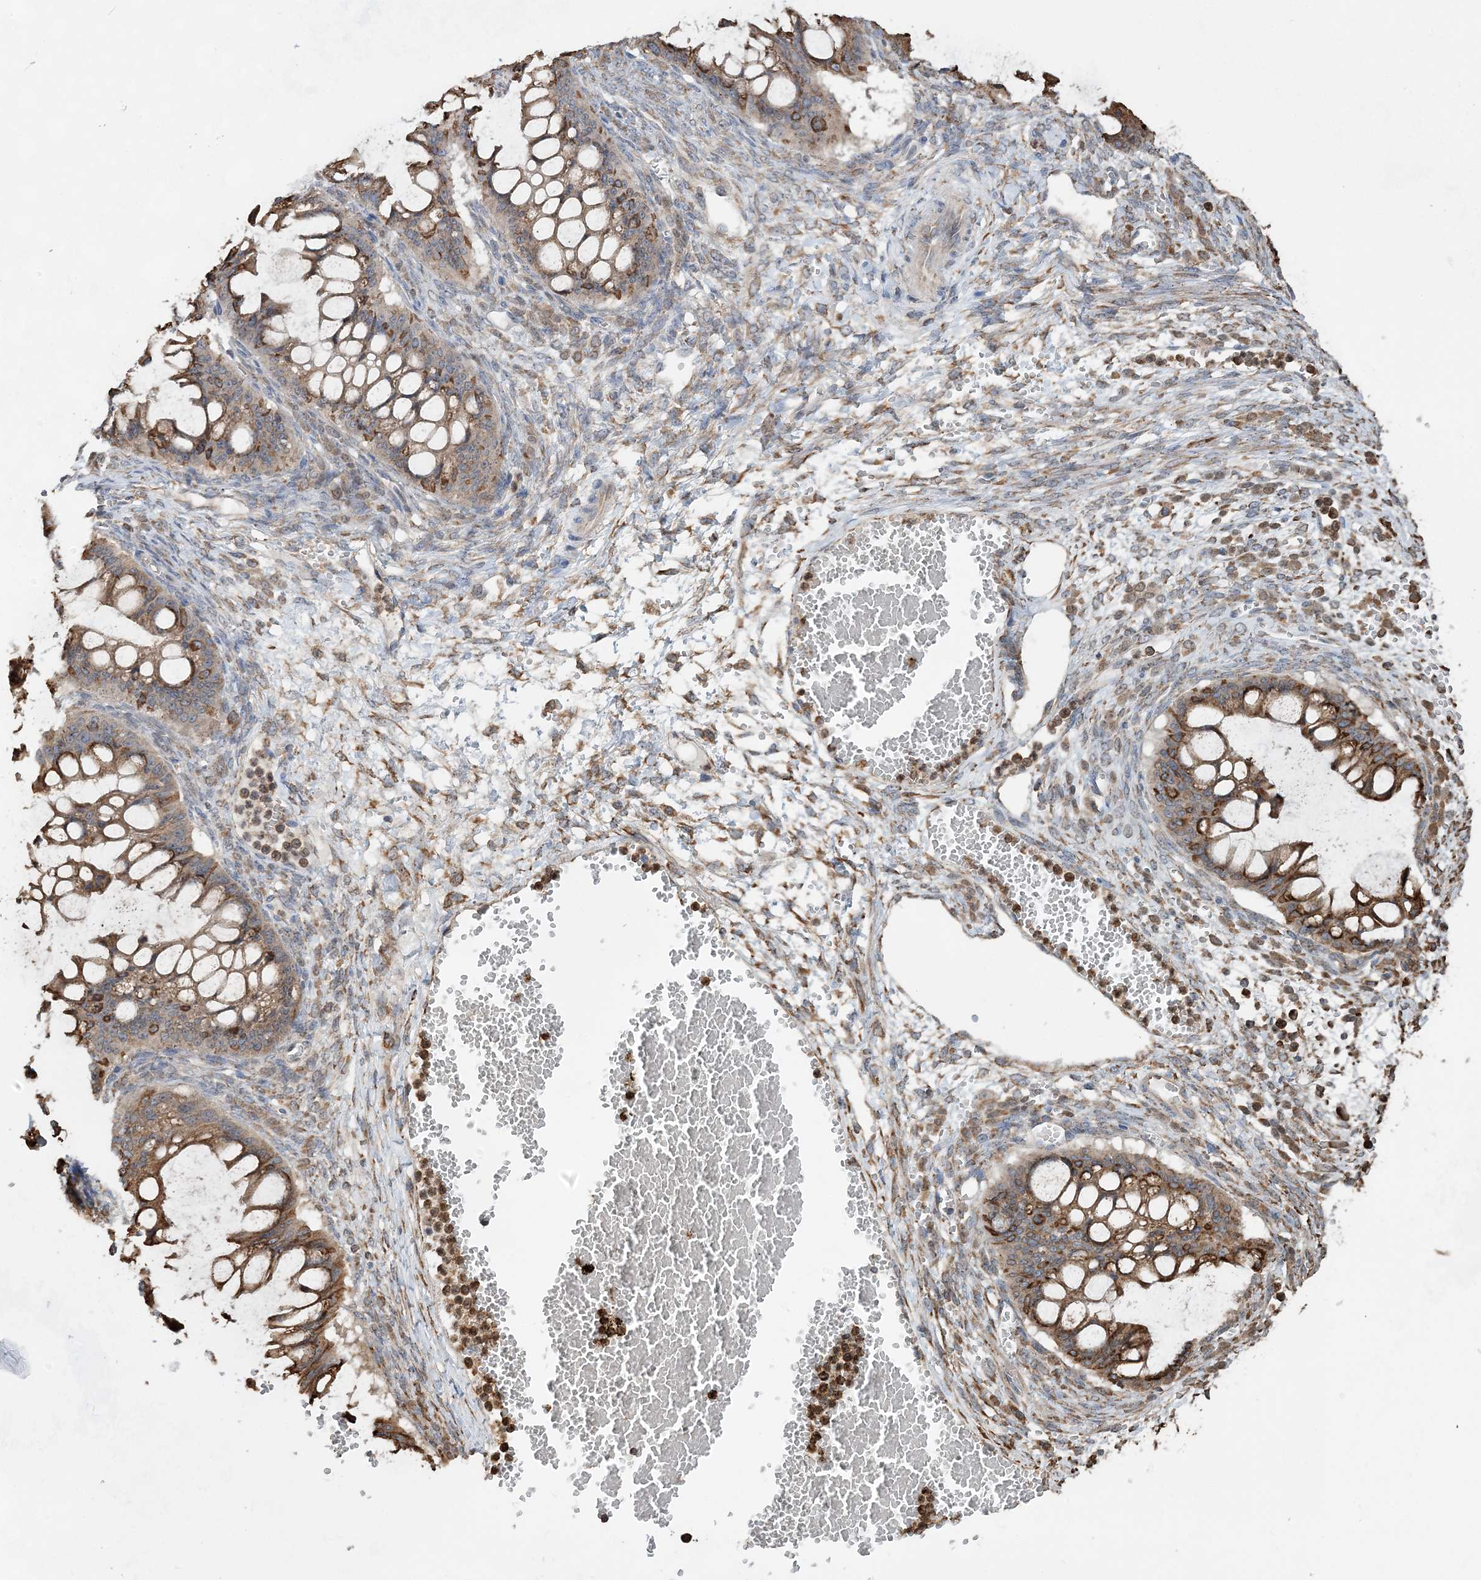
{"staining": {"intensity": "moderate", "quantity": ">75%", "location": "cytoplasmic/membranous"}, "tissue": "ovarian cancer", "cell_type": "Tumor cells", "image_type": "cancer", "snomed": [{"axis": "morphology", "description": "Cystadenocarcinoma, mucinous, NOS"}, {"axis": "topography", "description": "Ovary"}], "caption": "Immunohistochemical staining of human ovarian cancer exhibits medium levels of moderate cytoplasmic/membranous expression in approximately >75% of tumor cells.", "gene": "WDR12", "patient": {"sex": "female", "age": 73}}